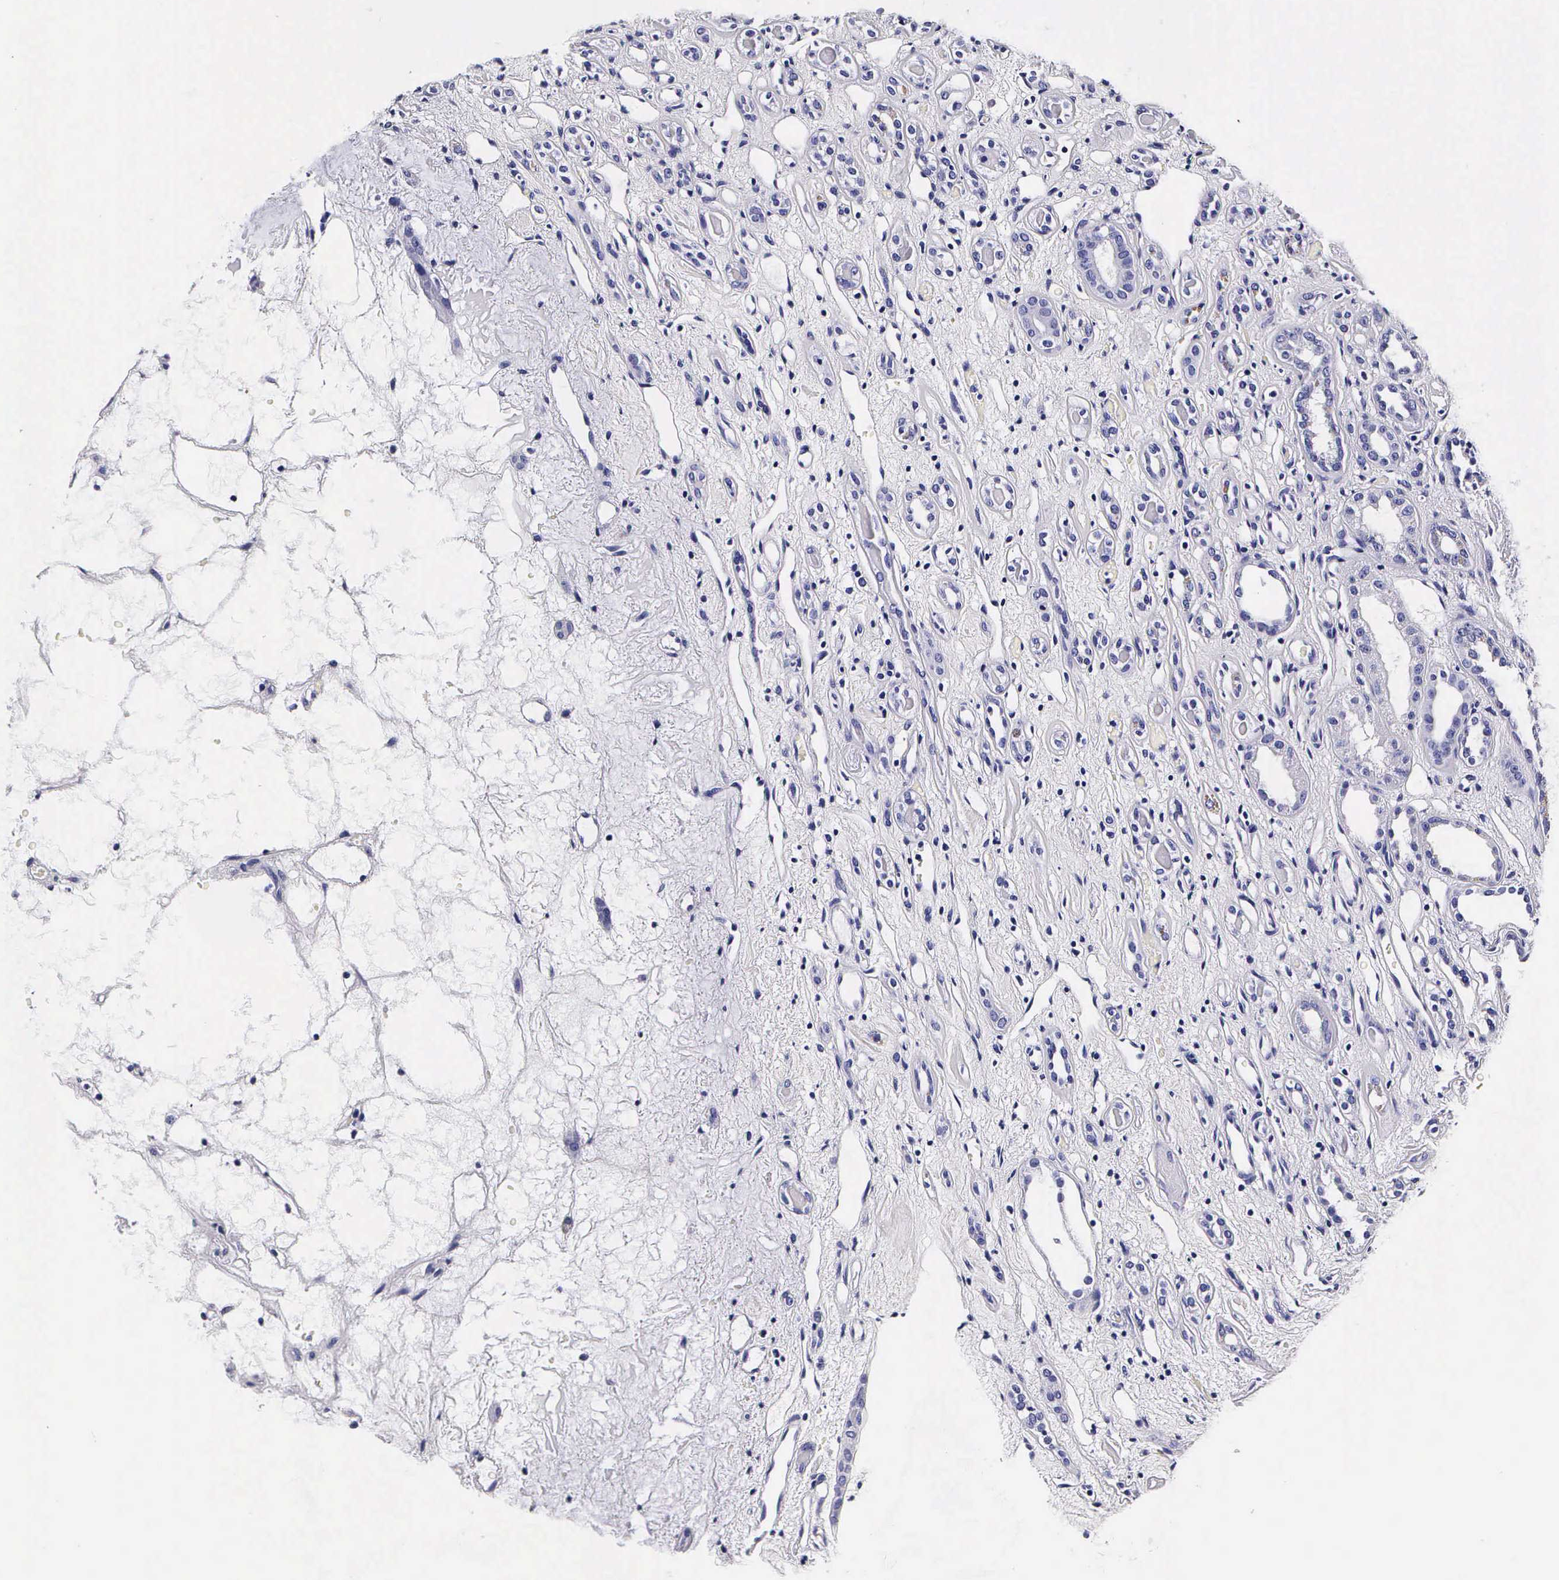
{"staining": {"intensity": "negative", "quantity": "none", "location": "none"}, "tissue": "renal cancer", "cell_type": "Tumor cells", "image_type": "cancer", "snomed": [{"axis": "morphology", "description": "Adenocarcinoma, NOS"}, {"axis": "topography", "description": "Kidney"}], "caption": "Renal adenocarcinoma was stained to show a protein in brown. There is no significant positivity in tumor cells.", "gene": "IAPP", "patient": {"sex": "female", "age": 60}}